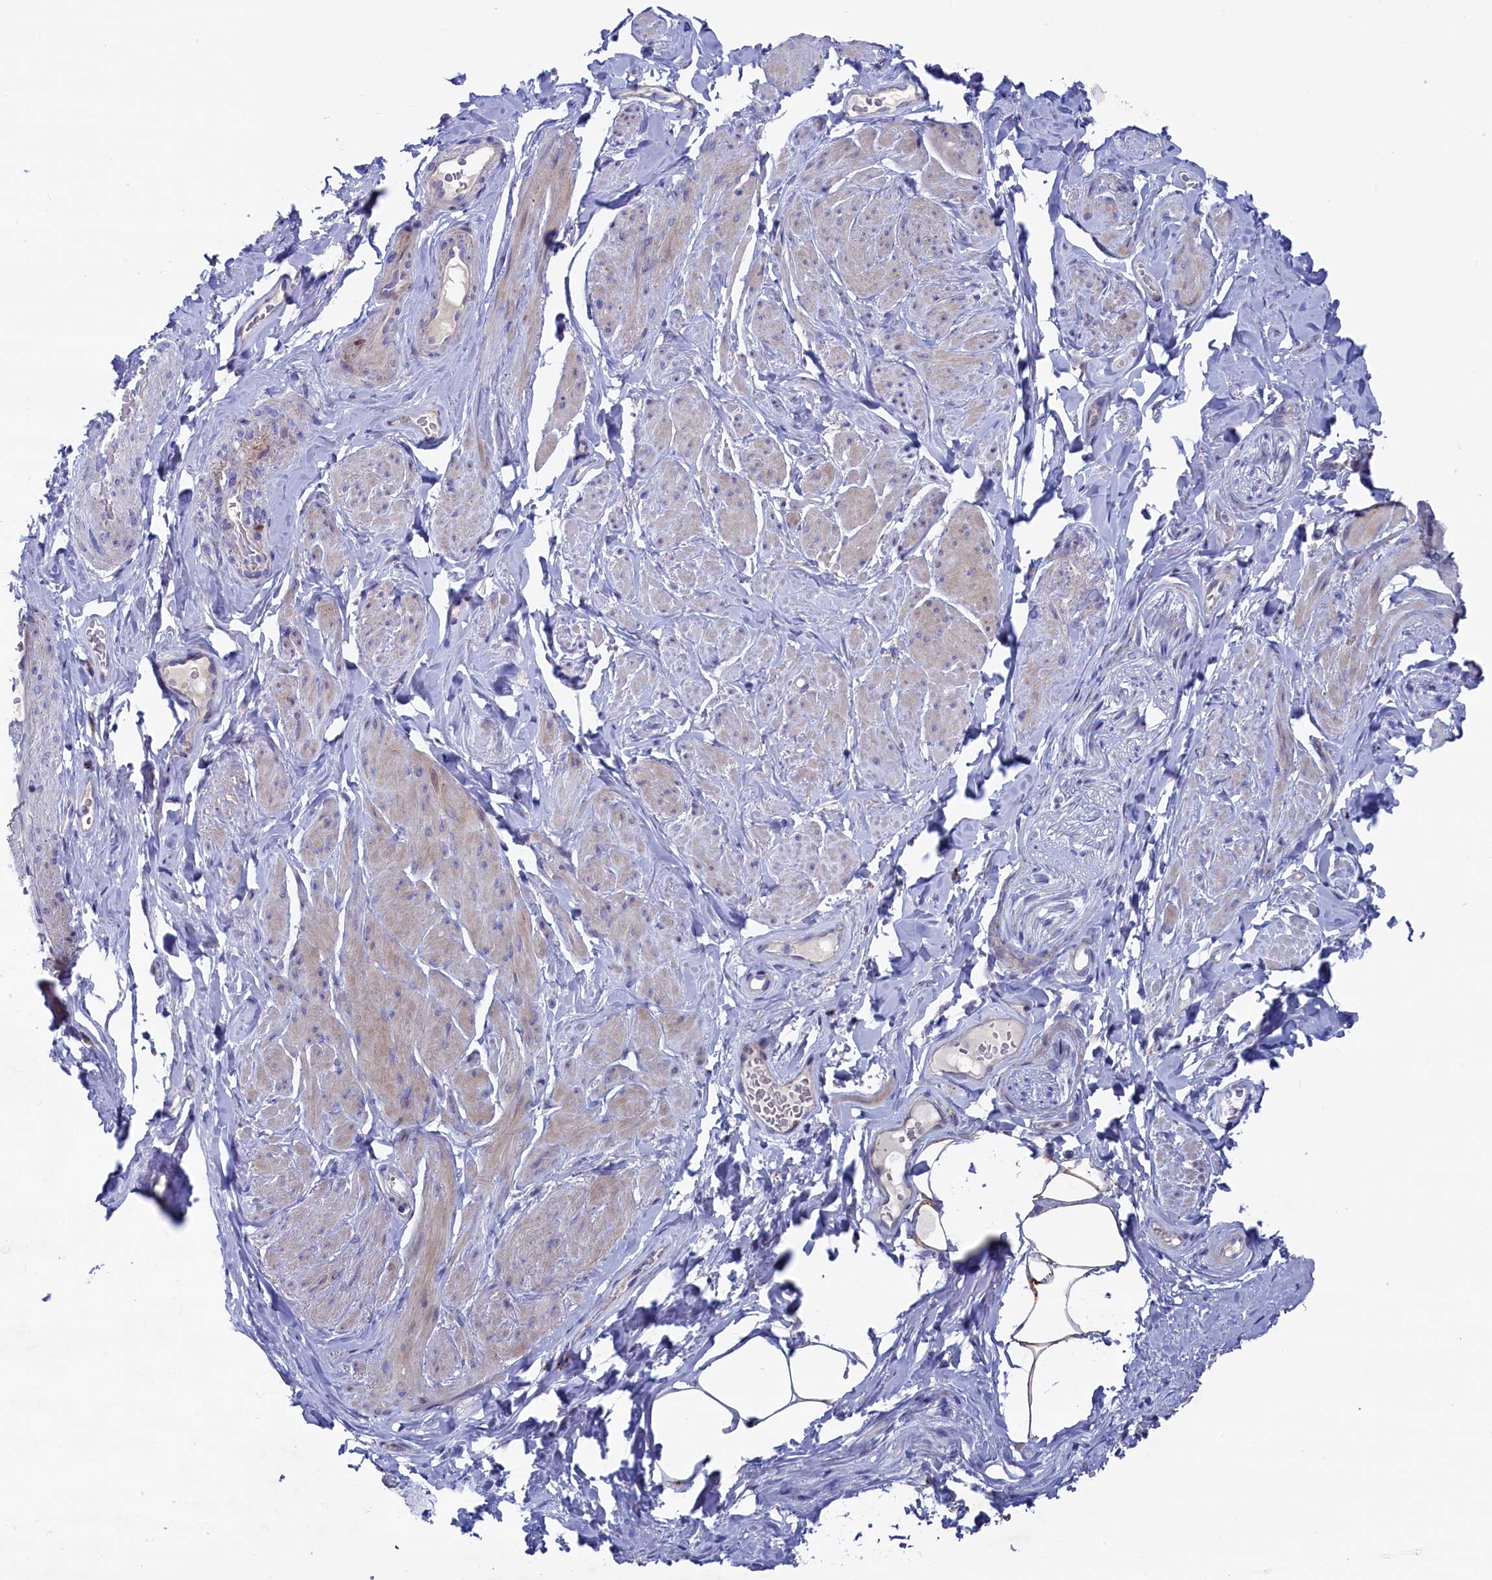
{"staining": {"intensity": "weak", "quantity": "<25%", "location": "cytoplasmic/membranous"}, "tissue": "smooth muscle", "cell_type": "Smooth muscle cells", "image_type": "normal", "snomed": [{"axis": "morphology", "description": "Normal tissue, NOS"}, {"axis": "topography", "description": "Smooth muscle"}, {"axis": "topography", "description": "Peripheral nerve tissue"}], "caption": "Immunohistochemistry of unremarkable smooth muscle reveals no staining in smooth muscle cells. (Immunohistochemistry (ihc), brightfield microscopy, high magnification).", "gene": "NUDT7", "patient": {"sex": "male", "age": 69}}